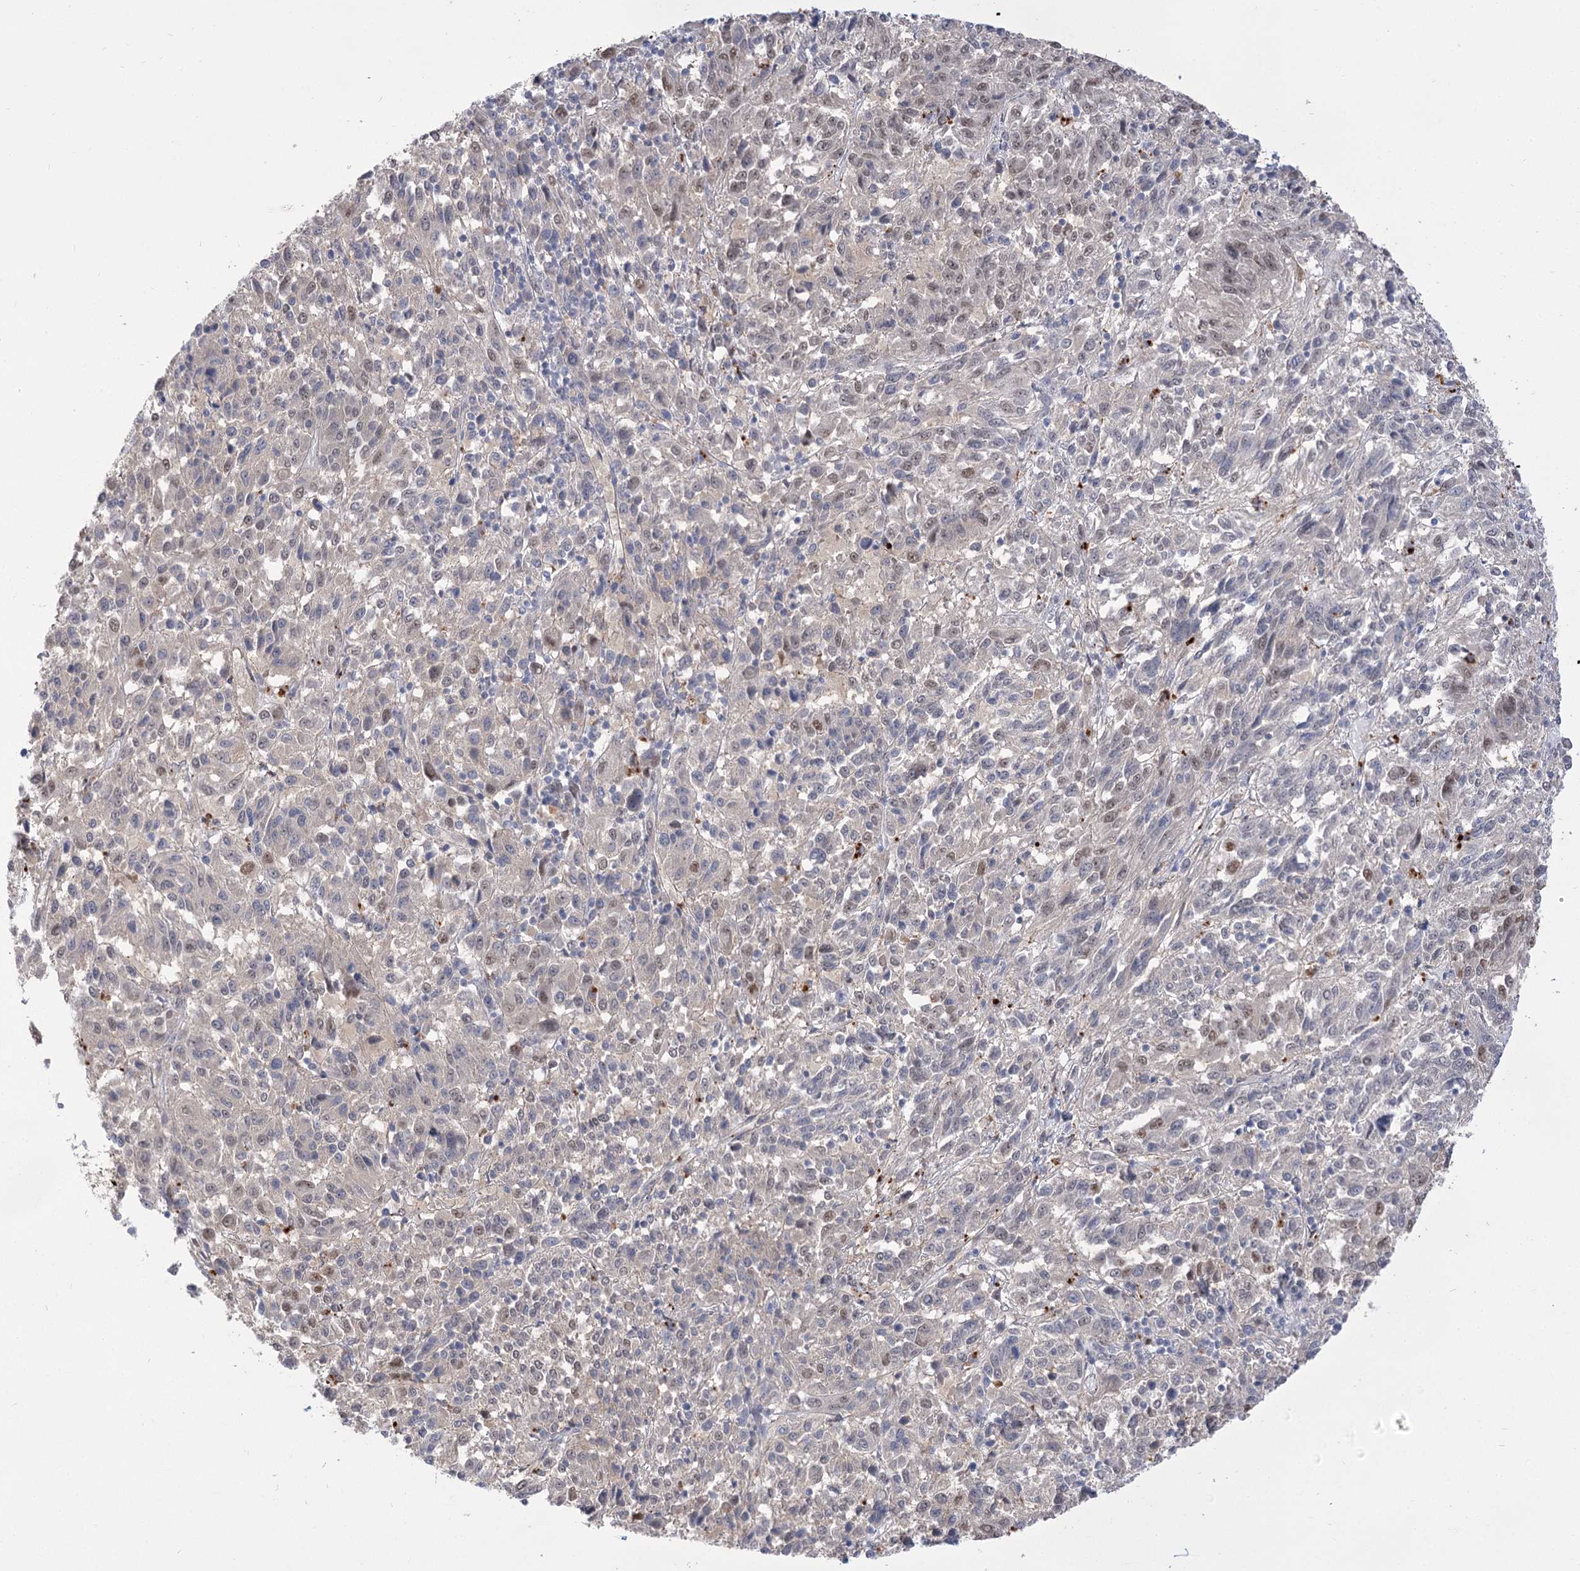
{"staining": {"intensity": "weak", "quantity": "<25%", "location": "nuclear"}, "tissue": "melanoma", "cell_type": "Tumor cells", "image_type": "cancer", "snomed": [{"axis": "morphology", "description": "Malignant melanoma, Metastatic site"}, {"axis": "topography", "description": "Lung"}], "caption": "Protein analysis of malignant melanoma (metastatic site) exhibits no significant staining in tumor cells.", "gene": "SIAE", "patient": {"sex": "male", "age": 64}}